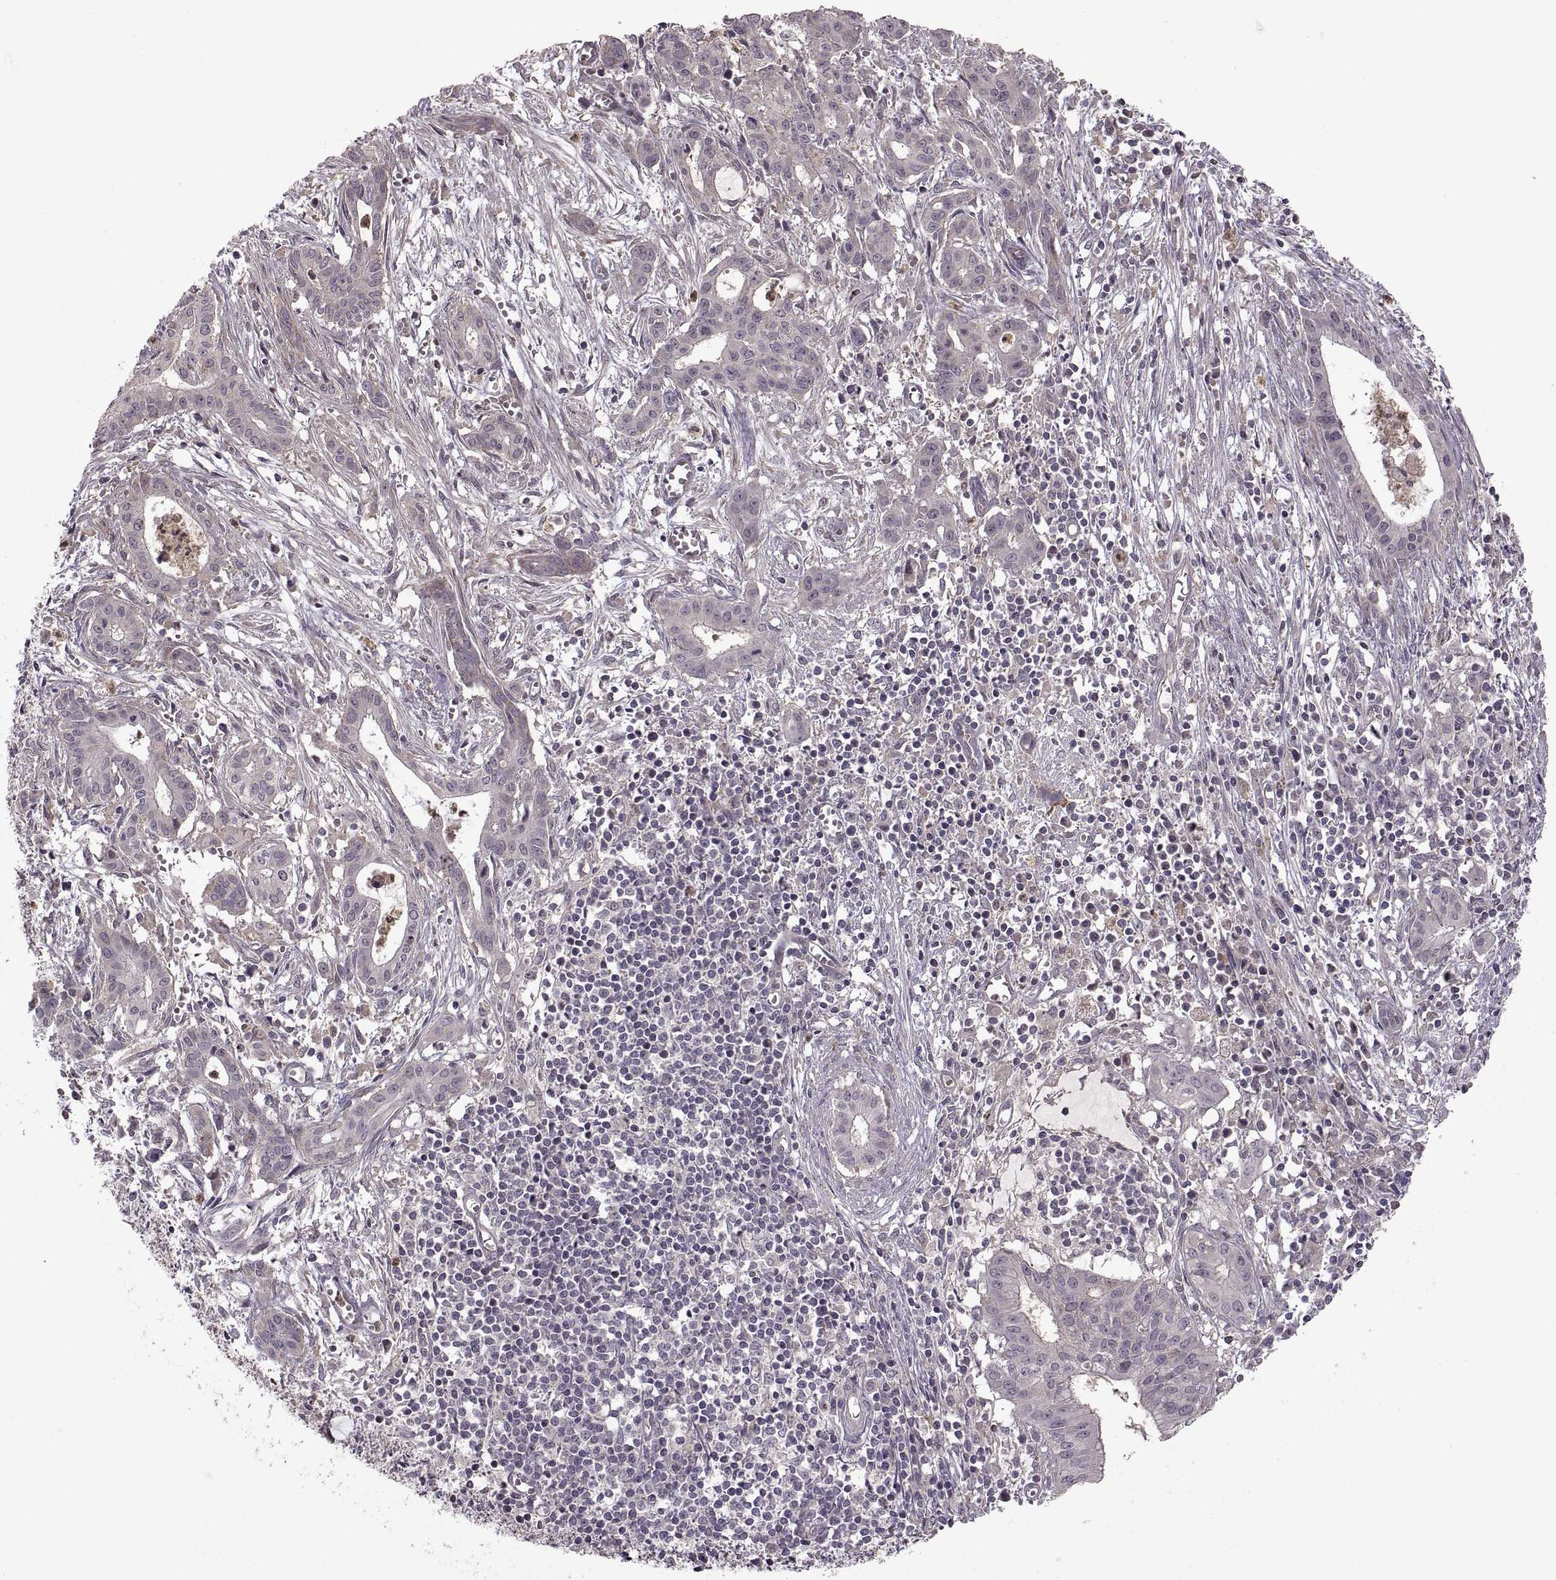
{"staining": {"intensity": "negative", "quantity": "none", "location": "none"}, "tissue": "pancreatic cancer", "cell_type": "Tumor cells", "image_type": "cancer", "snomed": [{"axis": "morphology", "description": "Adenocarcinoma, NOS"}, {"axis": "topography", "description": "Pancreas"}], "caption": "This micrograph is of pancreatic cancer (adenocarcinoma) stained with IHC to label a protein in brown with the nuclei are counter-stained blue. There is no staining in tumor cells.", "gene": "PIERCE1", "patient": {"sex": "male", "age": 48}}